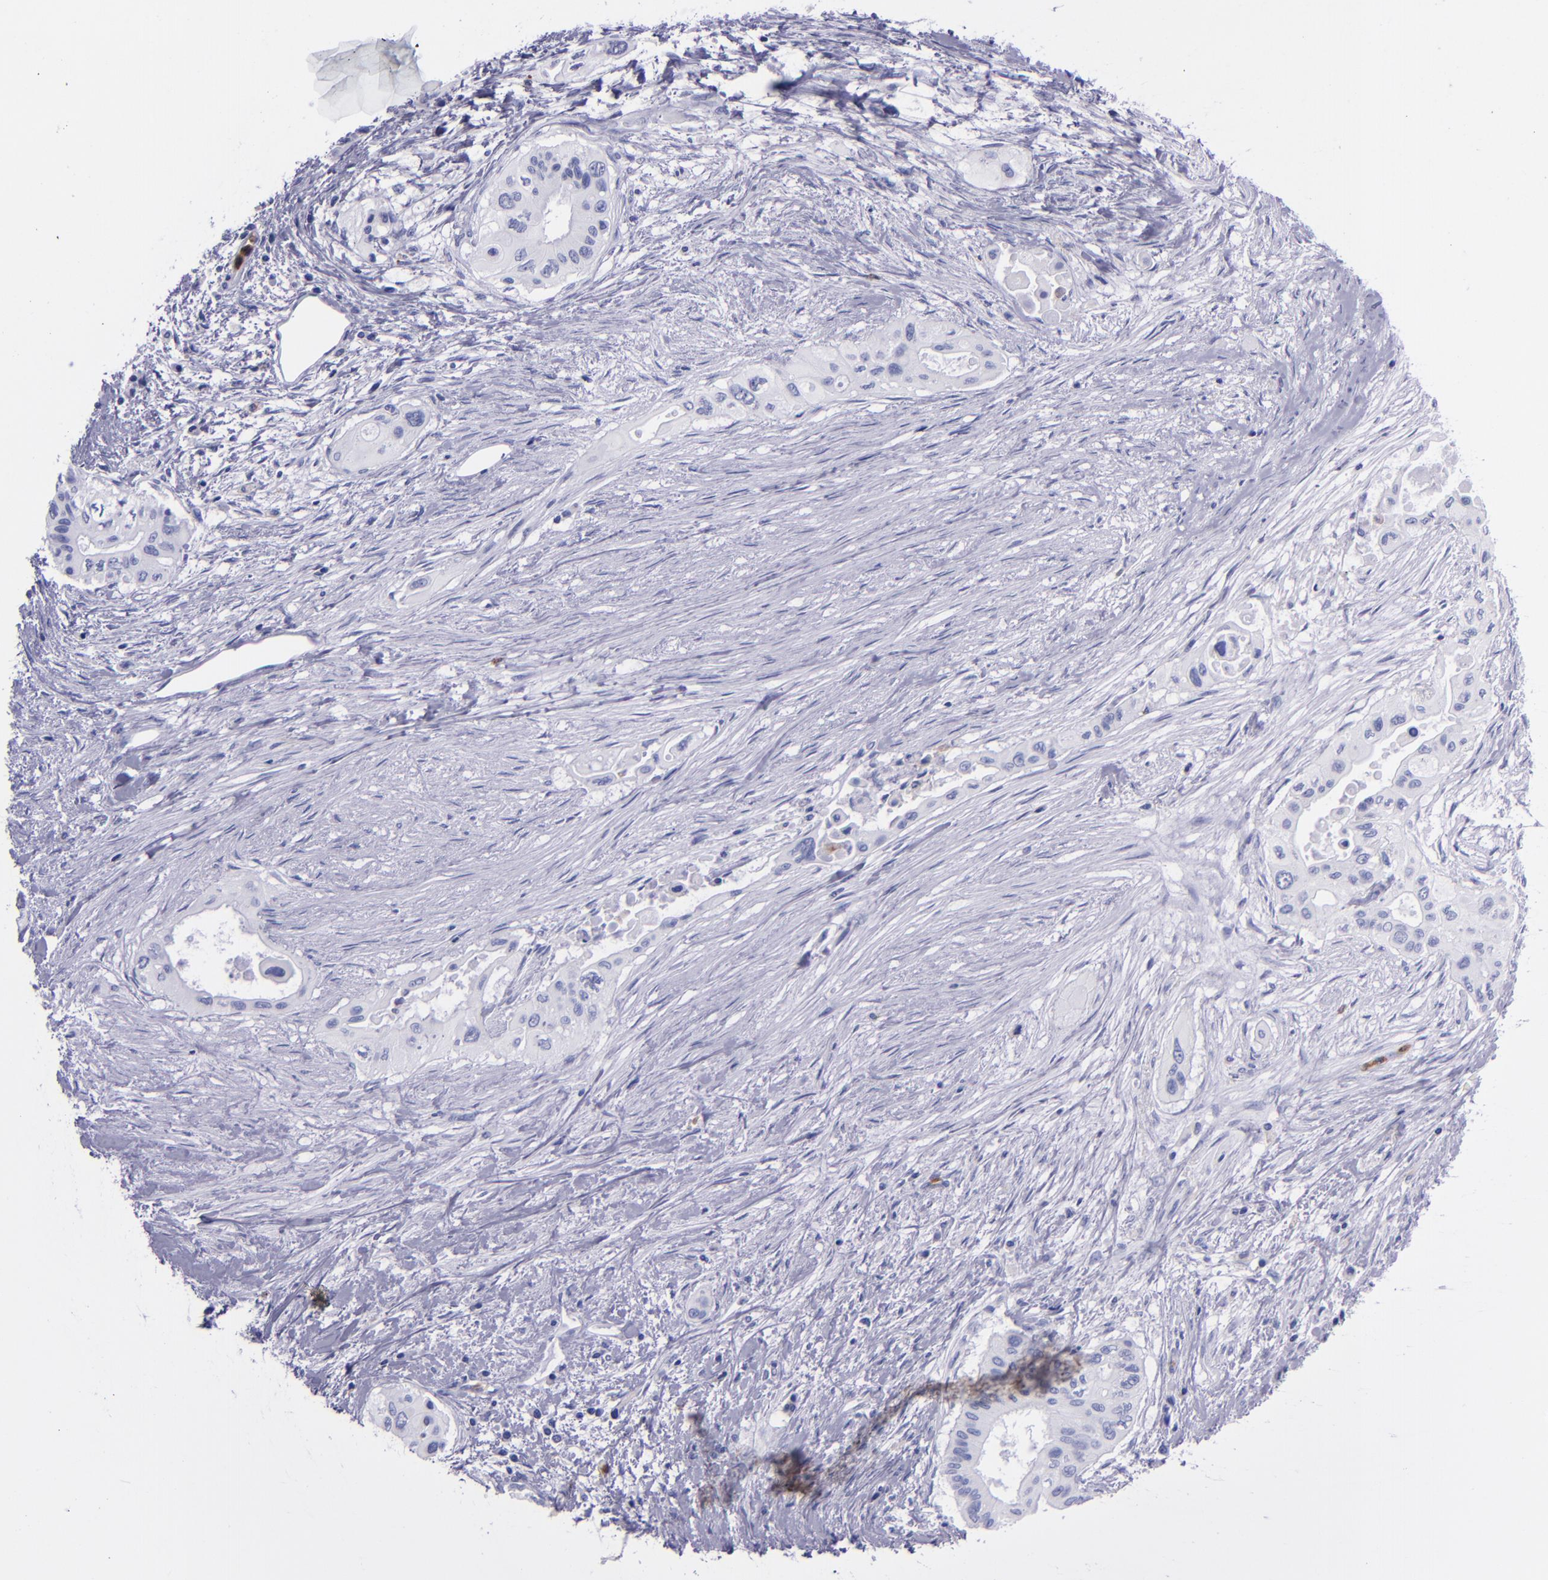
{"staining": {"intensity": "negative", "quantity": "none", "location": "none"}, "tissue": "pancreatic cancer", "cell_type": "Tumor cells", "image_type": "cancer", "snomed": [{"axis": "morphology", "description": "Adenocarcinoma, NOS"}, {"axis": "topography", "description": "Pancreas"}], "caption": "Tumor cells show no significant expression in pancreatic adenocarcinoma. (DAB (3,3'-diaminobenzidine) IHC visualized using brightfield microscopy, high magnification).", "gene": "CR1", "patient": {"sex": "male", "age": 77}}